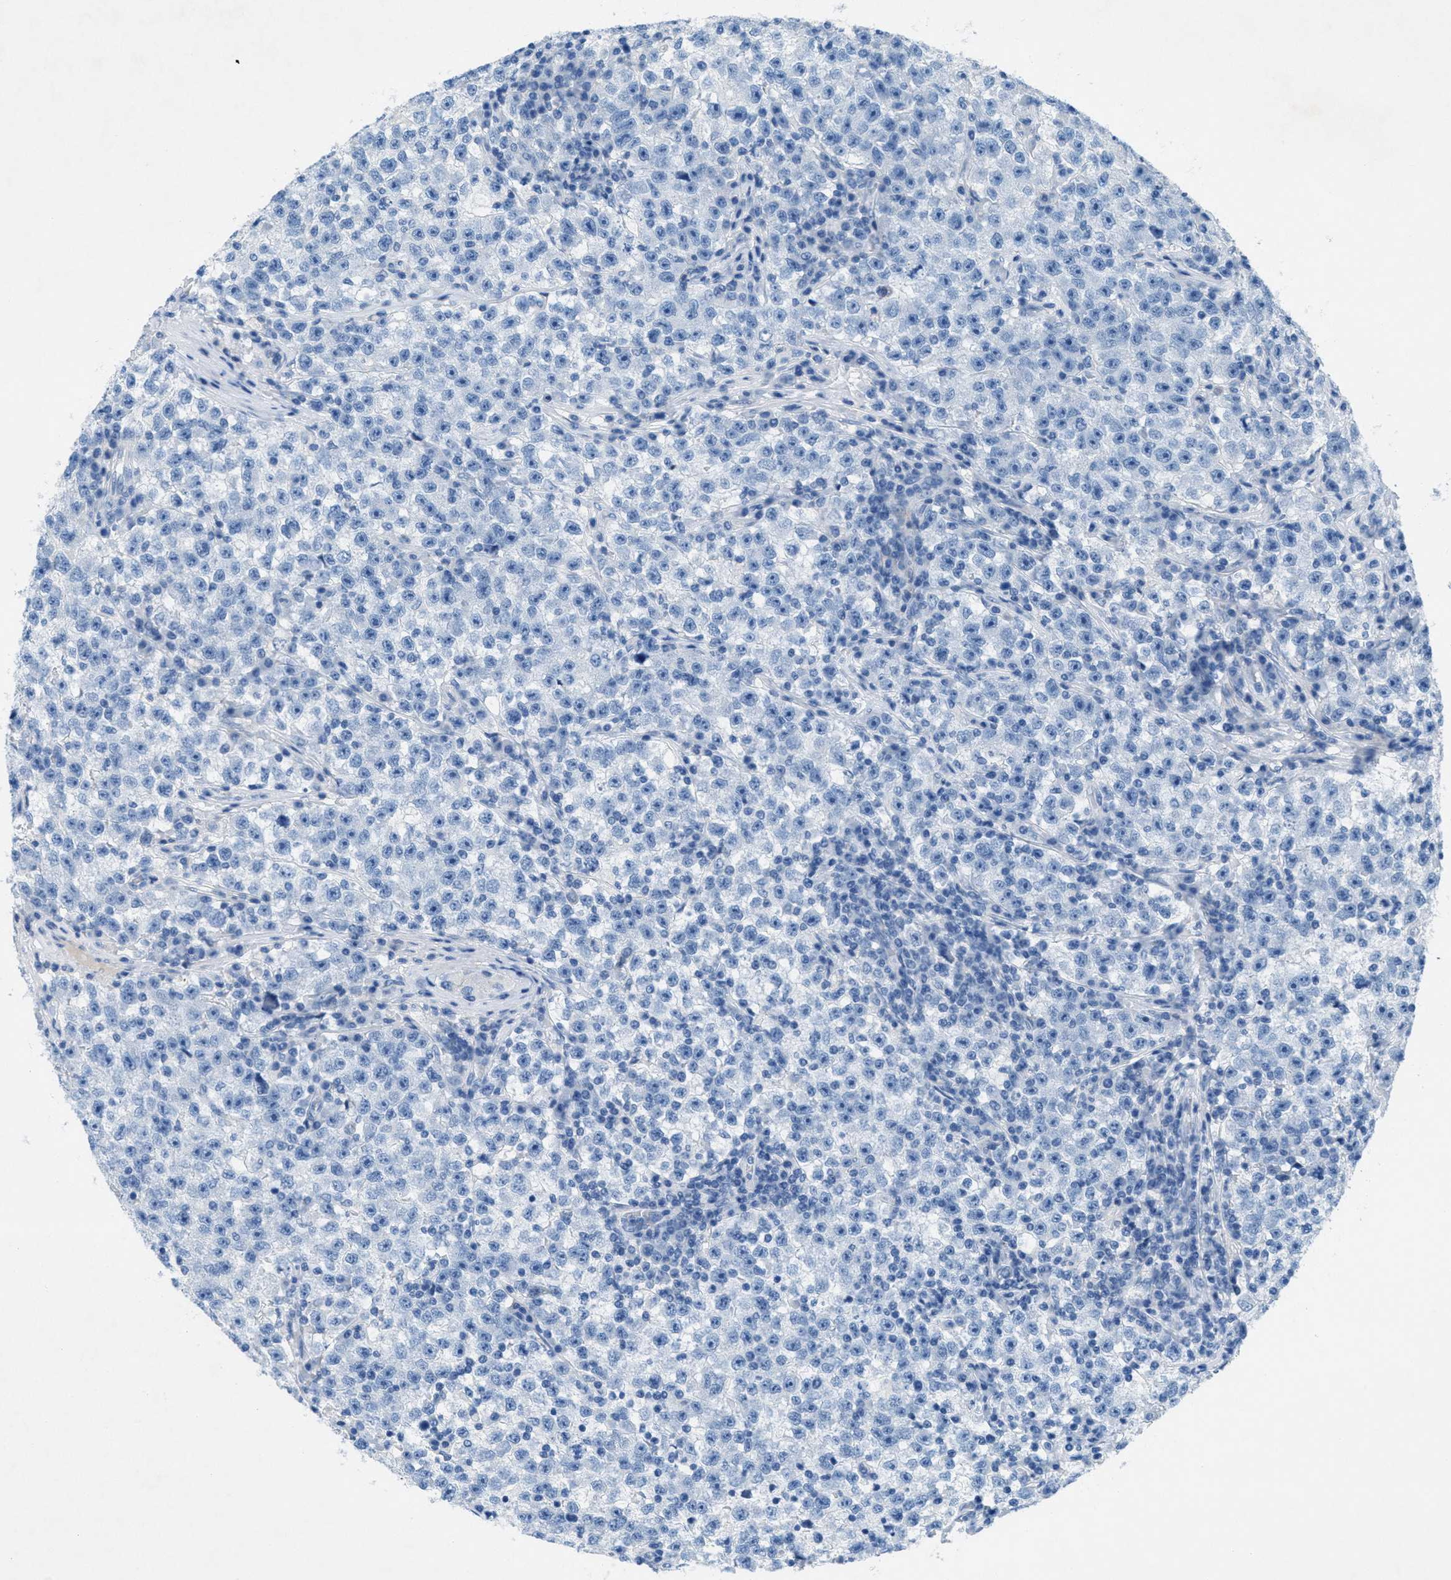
{"staining": {"intensity": "negative", "quantity": "none", "location": "none"}, "tissue": "testis cancer", "cell_type": "Tumor cells", "image_type": "cancer", "snomed": [{"axis": "morphology", "description": "Seminoma, NOS"}, {"axis": "topography", "description": "Testis"}], "caption": "This is a image of IHC staining of testis cancer, which shows no staining in tumor cells.", "gene": "GALNT17", "patient": {"sex": "male", "age": 22}}